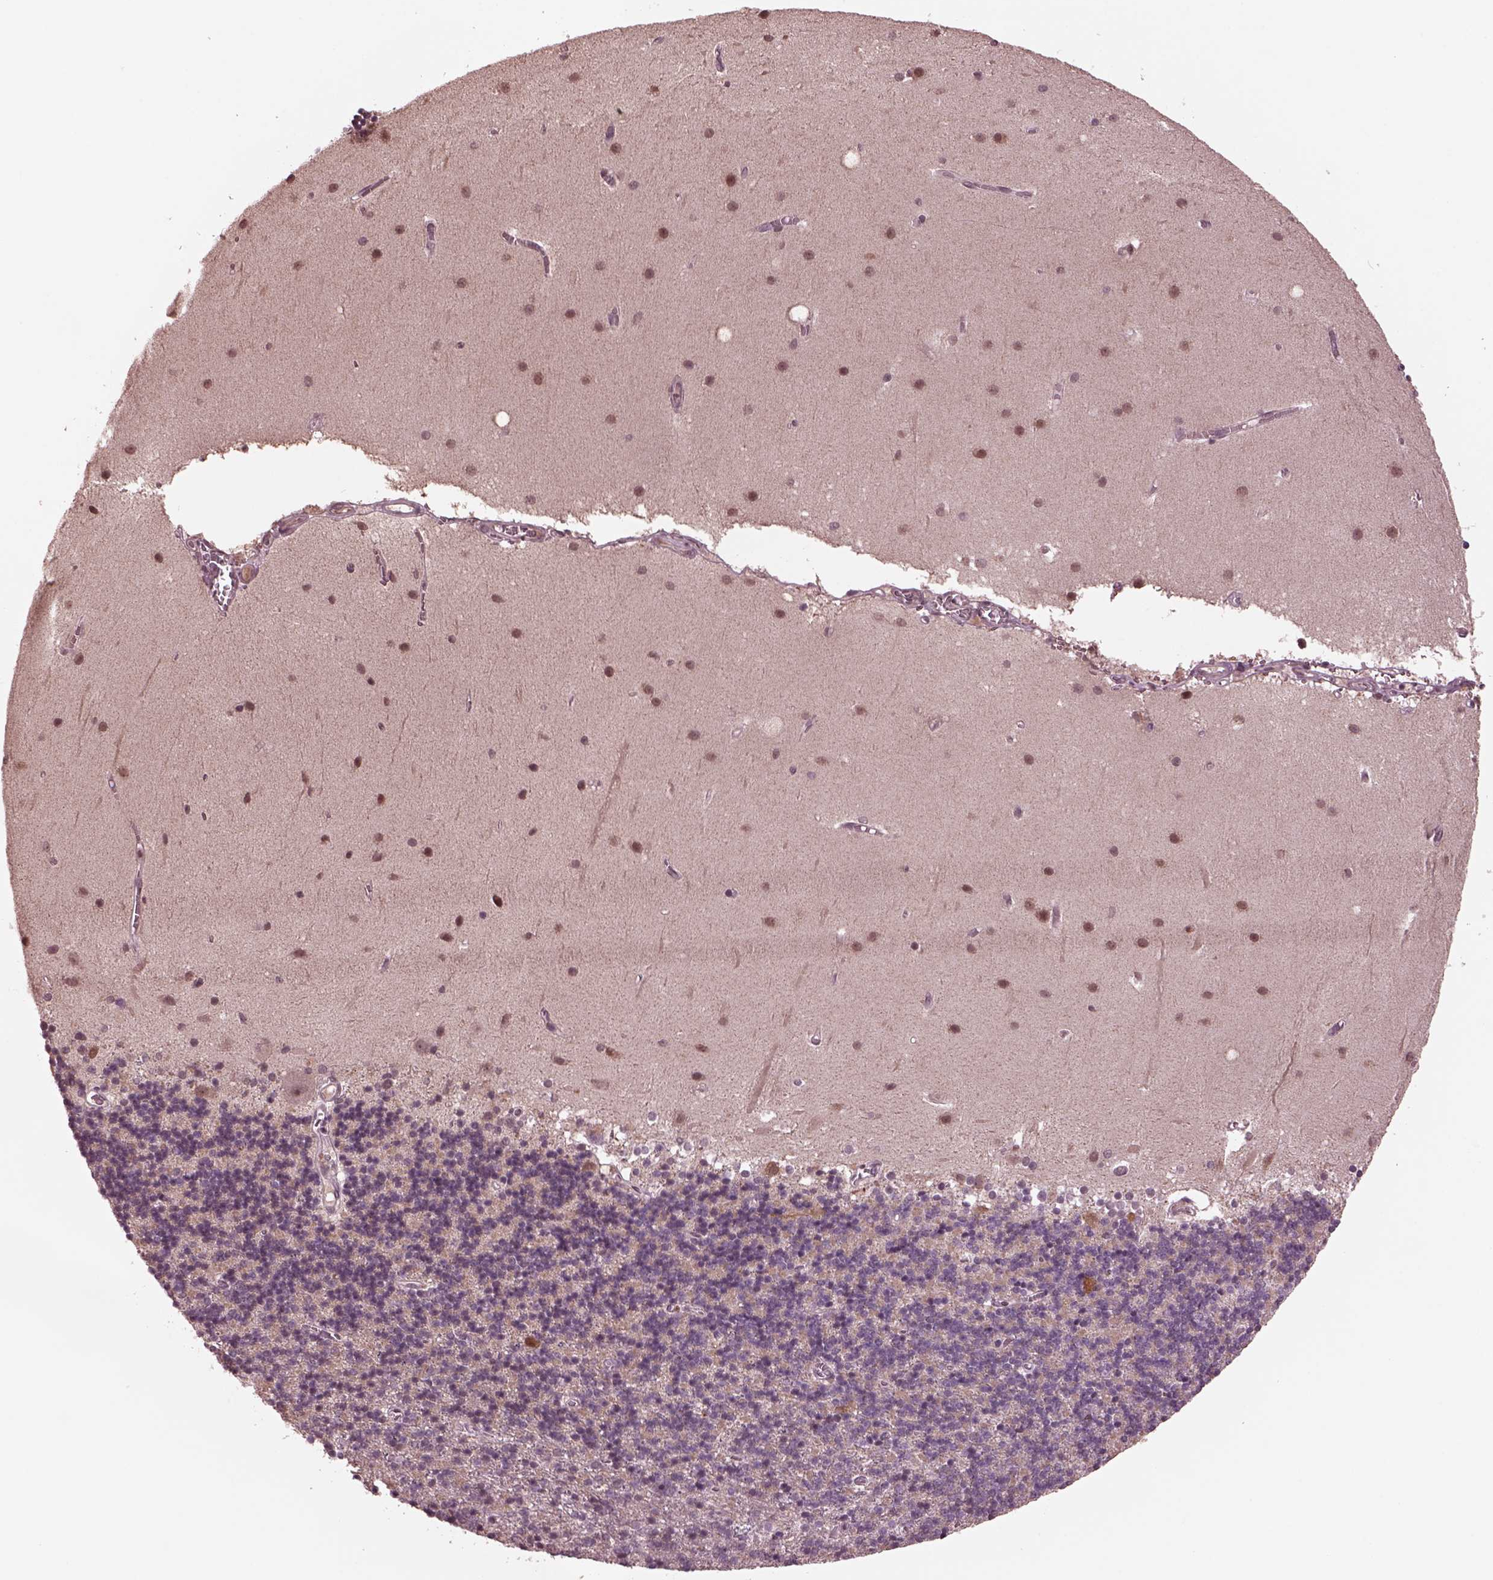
{"staining": {"intensity": "negative", "quantity": "none", "location": "none"}, "tissue": "cerebellum", "cell_type": "Cells in granular layer", "image_type": "normal", "snomed": [{"axis": "morphology", "description": "Normal tissue, NOS"}, {"axis": "topography", "description": "Cerebellum"}], "caption": "IHC of benign human cerebellum displays no positivity in cells in granular layer. (Immunohistochemistry (ihc), brightfield microscopy, high magnification).", "gene": "NAP1L5", "patient": {"sex": "male", "age": 70}}